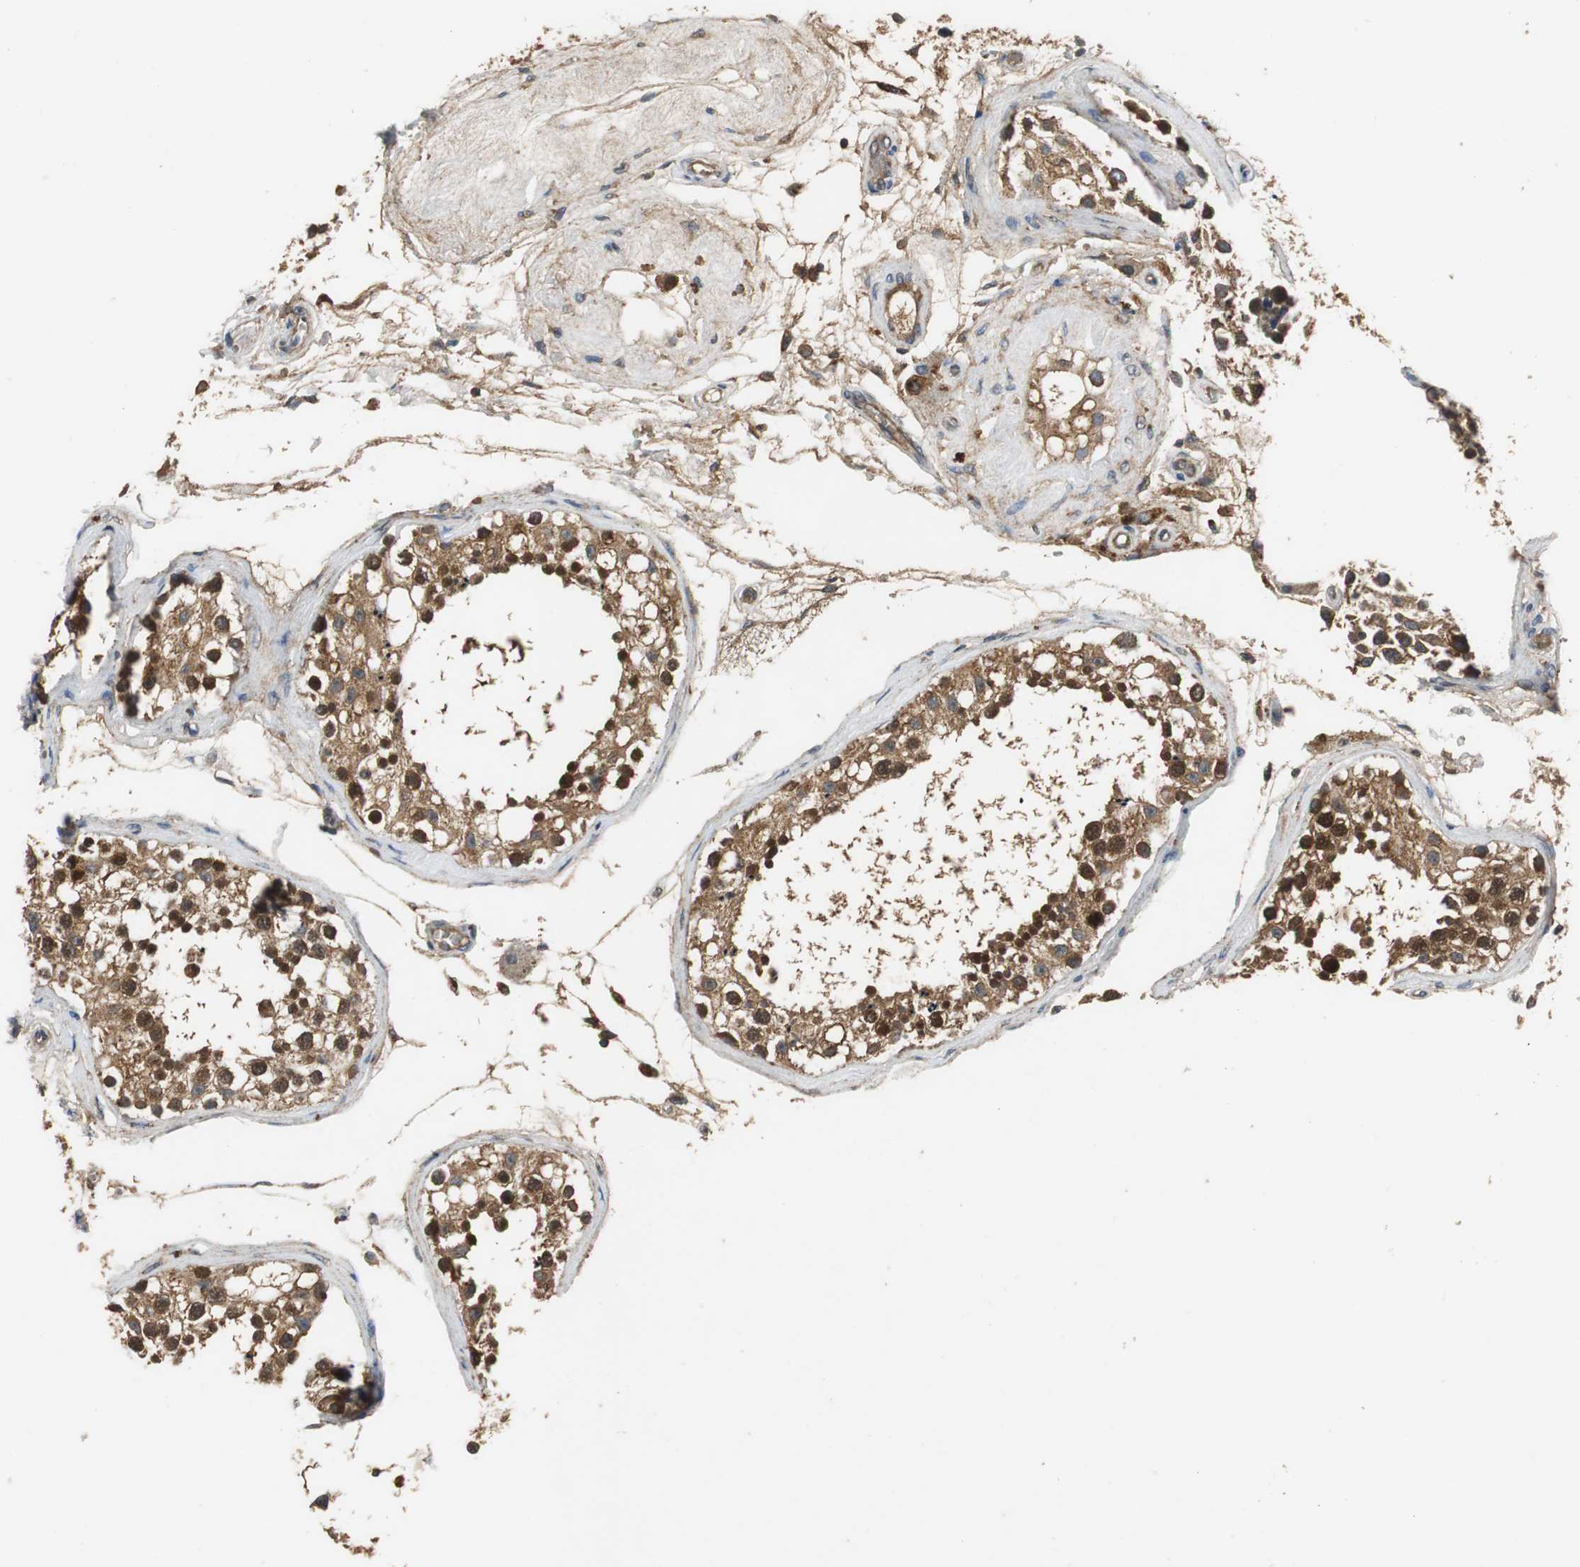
{"staining": {"intensity": "moderate", "quantity": "25%-75%", "location": "nuclear"}, "tissue": "testis", "cell_type": "Cells in seminiferous ducts", "image_type": "normal", "snomed": [{"axis": "morphology", "description": "Normal tissue, NOS"}, {"axis": "topography", "description": "Testis"}], "caption": "Protein staining by immunohistochemistry reveals moderate nuclear expression in about 25%-75% of cells in seminiferous ducts in benign testis.", "gene": "VBP1", "patient": {"sex": "male", "age": 68}}